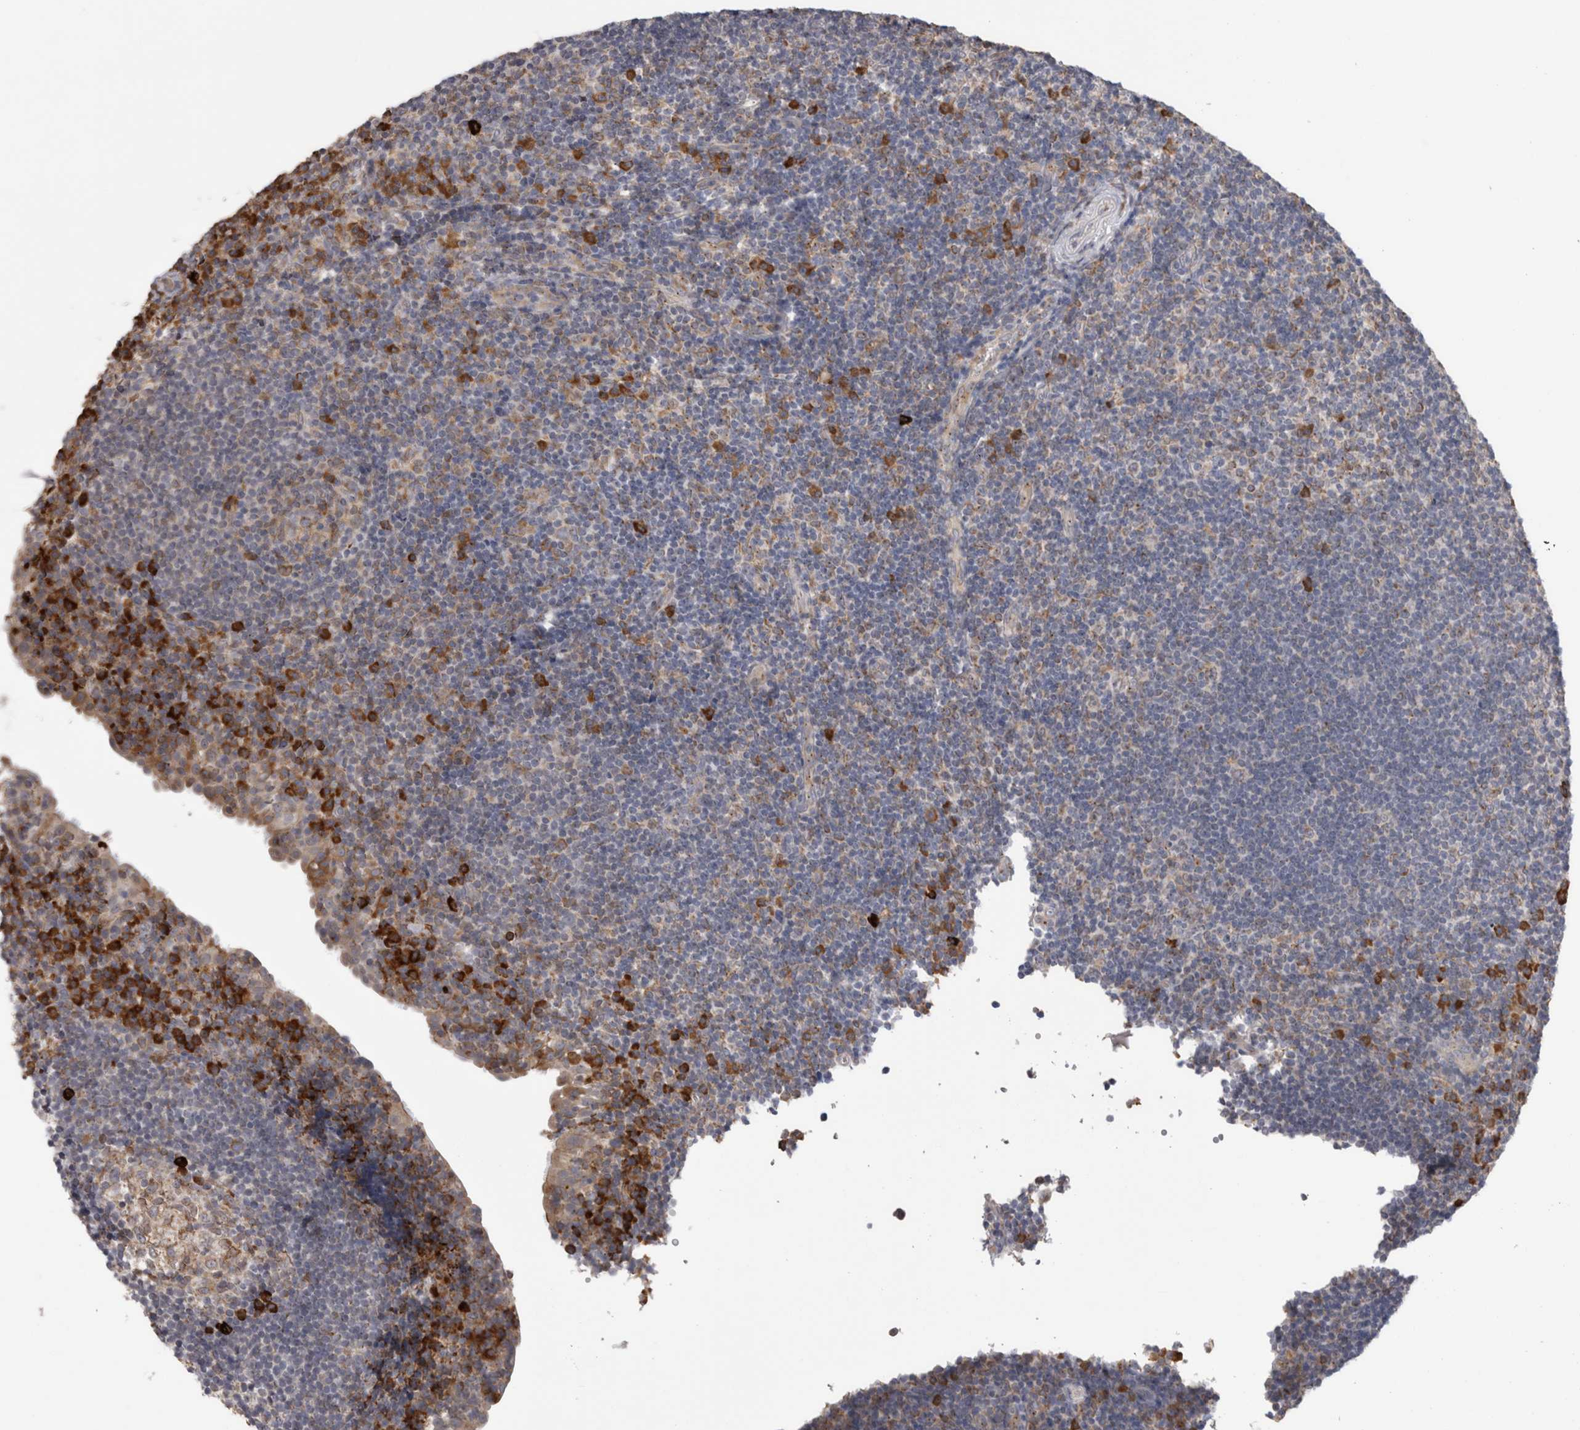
{"staining": {"intensity": "weak", "quantity": "25%-75%", "location": "cytoplasmic/membranous"}, "tissue": "tonsil", "cell_type": "Germinal center cells", "image_type": "normal", "snomed": [{"axis": "morphology", "description": "Normal tissue, NOS"}, {"axis": "topography", "description": "Tonsil"}], "caption": "Tonsil stained with a brown dye displays weak cytoplasmic/membranous positive expression in approximately 25%-75% of germinal center cells.", "gene": "ZNF341", "patient": {"sex": "female", "age": 40}}